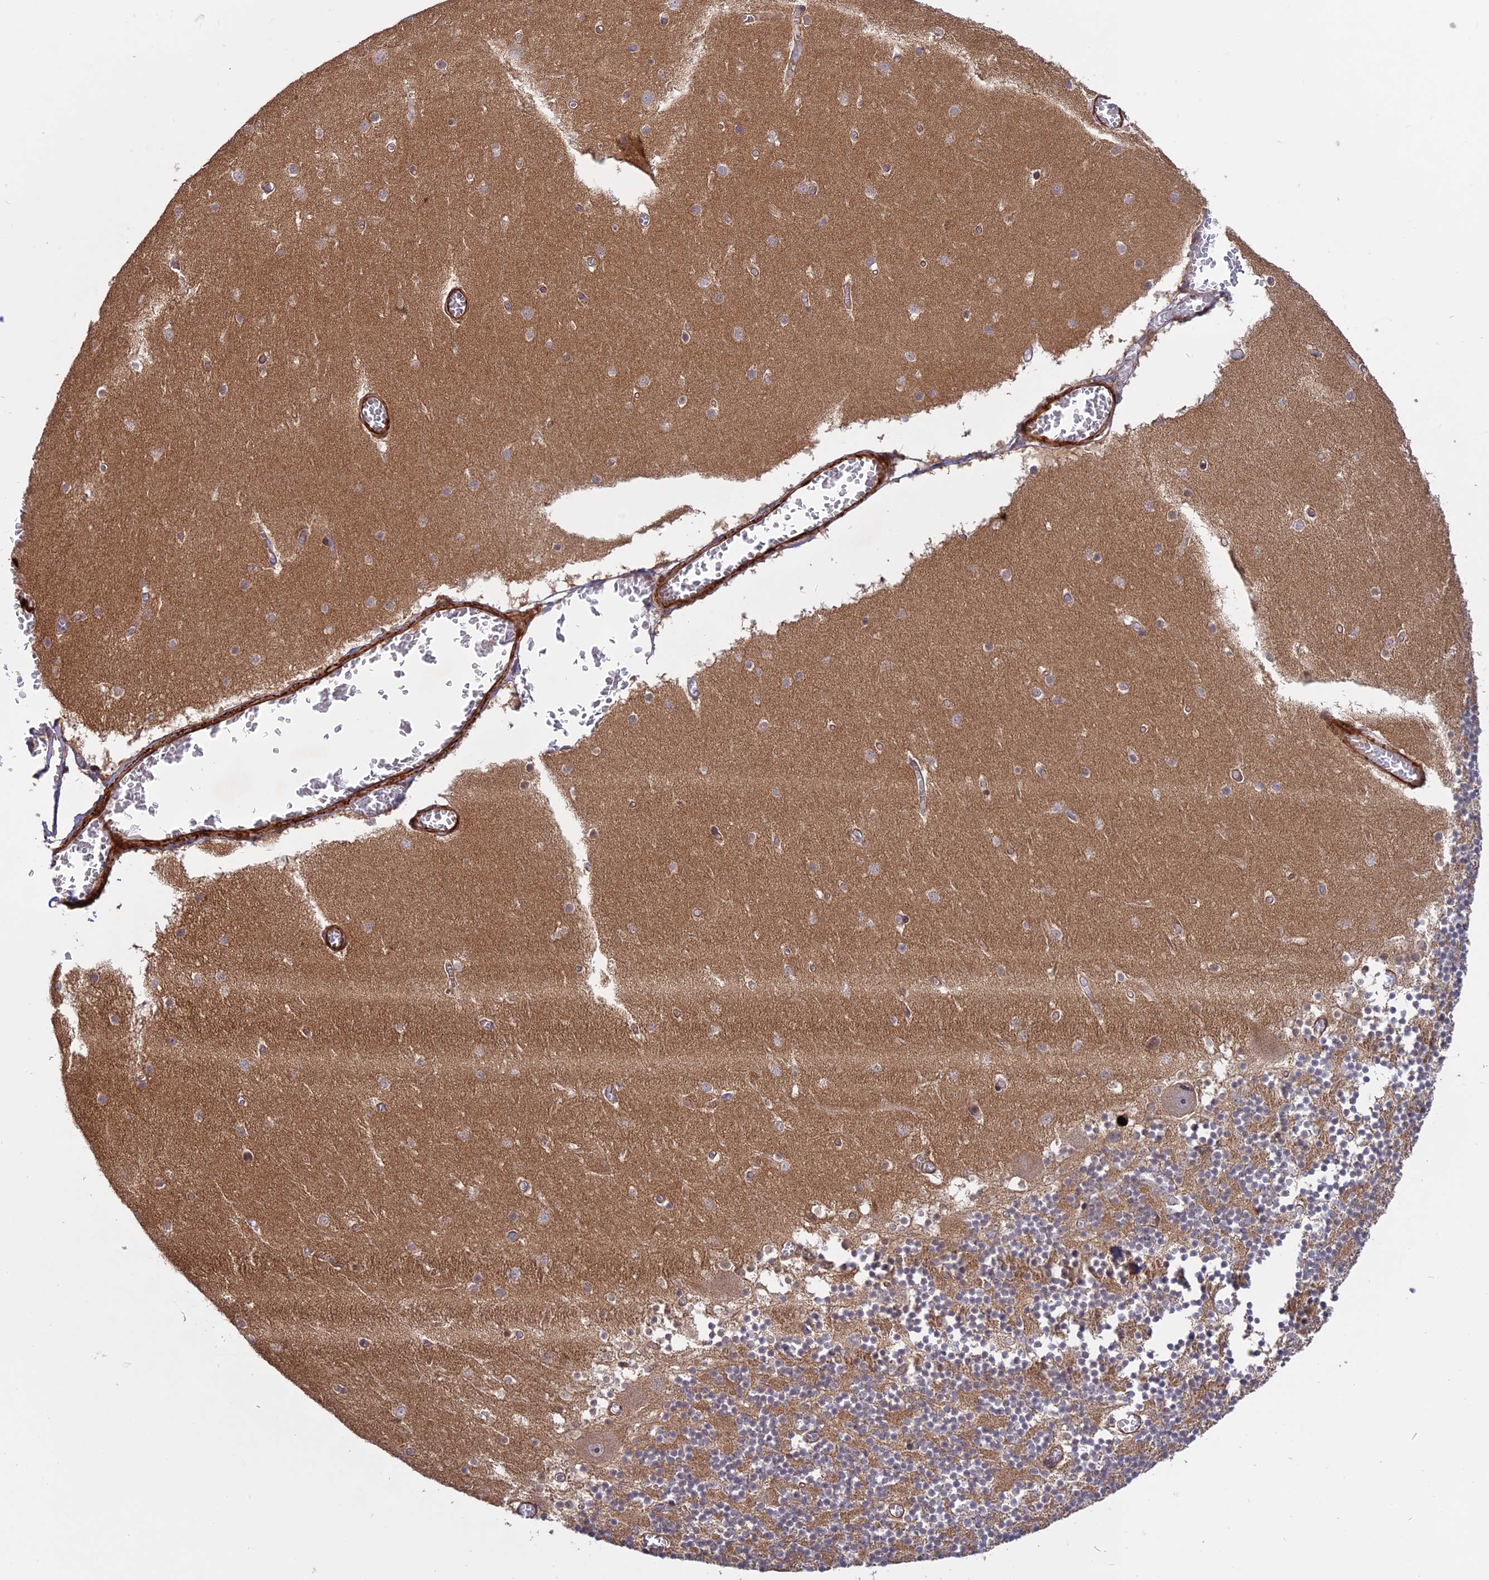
{"staining": {"intensity": "moderate", "quantity": ">75%", "location": "cytoplasmic/membranous"}, "tissue": "cerebellum", "cell_type": "Cells in granular layer", "image_type": "normal", "snomed": [{"axis": "morphology", "description": "Normal tissue, NOS"}, {"axis": "topography", "description": "Cerebellum"}], "caption": "Normal cerebellum shows moderate cytoplasmic/membranous positivity in approximately >75% of cells in granular layer.", "gene": "PHLDB3", "patient": {"sex": "female", "age": 28}}